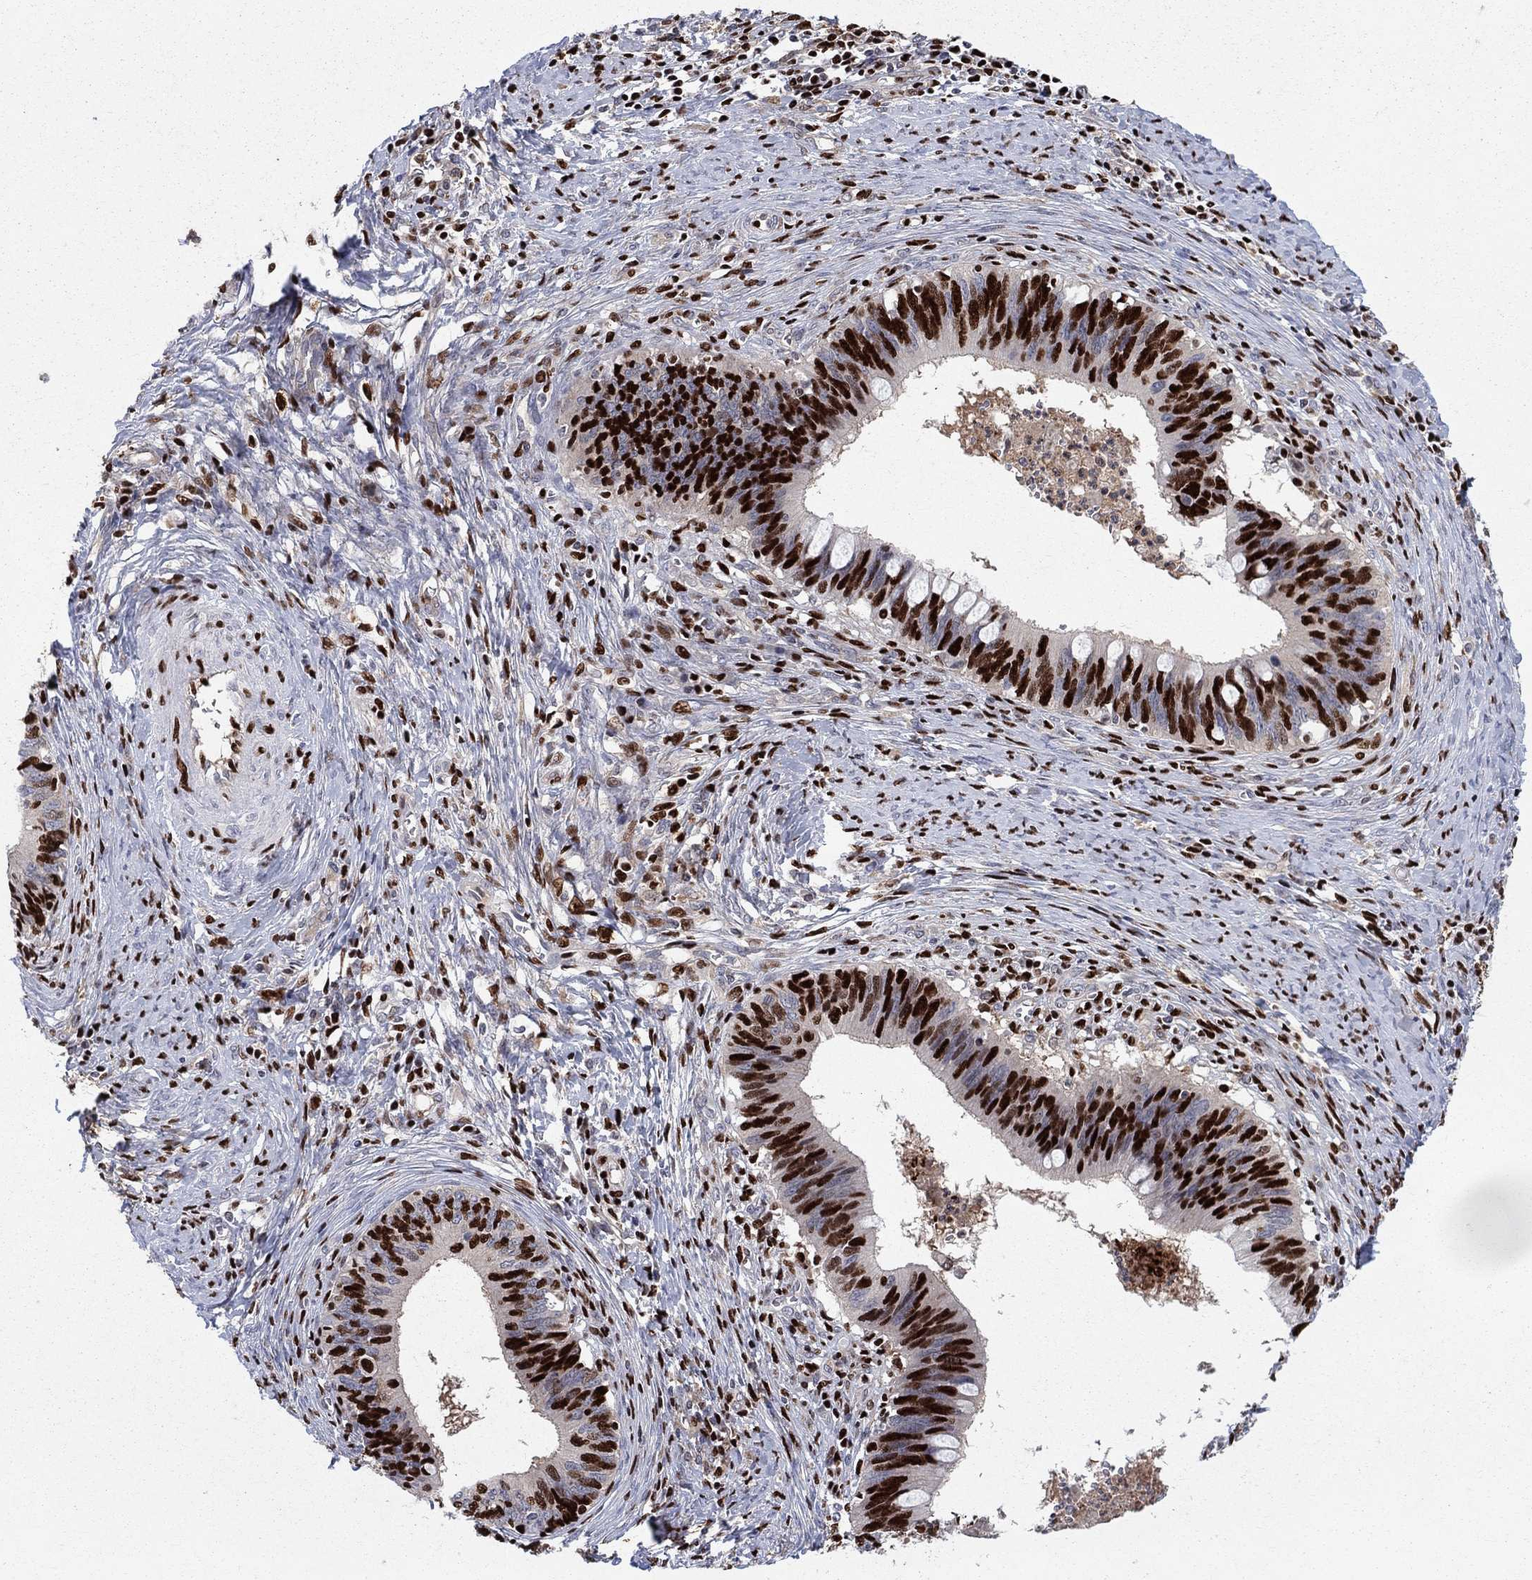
{"staining": {"intensity": "strong", "quantity": ">75%", "location": "nuclear"}, "tissue": "cervical cancer", "cell_type": "Tumor cells", "image_type": "cancer", "snomed": [{"axis": "morphology", "description": "Adenocarcinoma, NOS"}, {"axis": "topography", "description": "Cervix"}], "caption": "High-magnification brightfield microscopy of adenocarcinoma (cervical) stained with DAB (3,3'-diaminobenzidine) (brown) and counterstained with hematoxylin (blue). tumor cells exhibit strong nuclear staining is appreciated in approximately>75% of cells.", "gene": "ZNHIT3", "patient": {"sex": "female", "age": 42}}